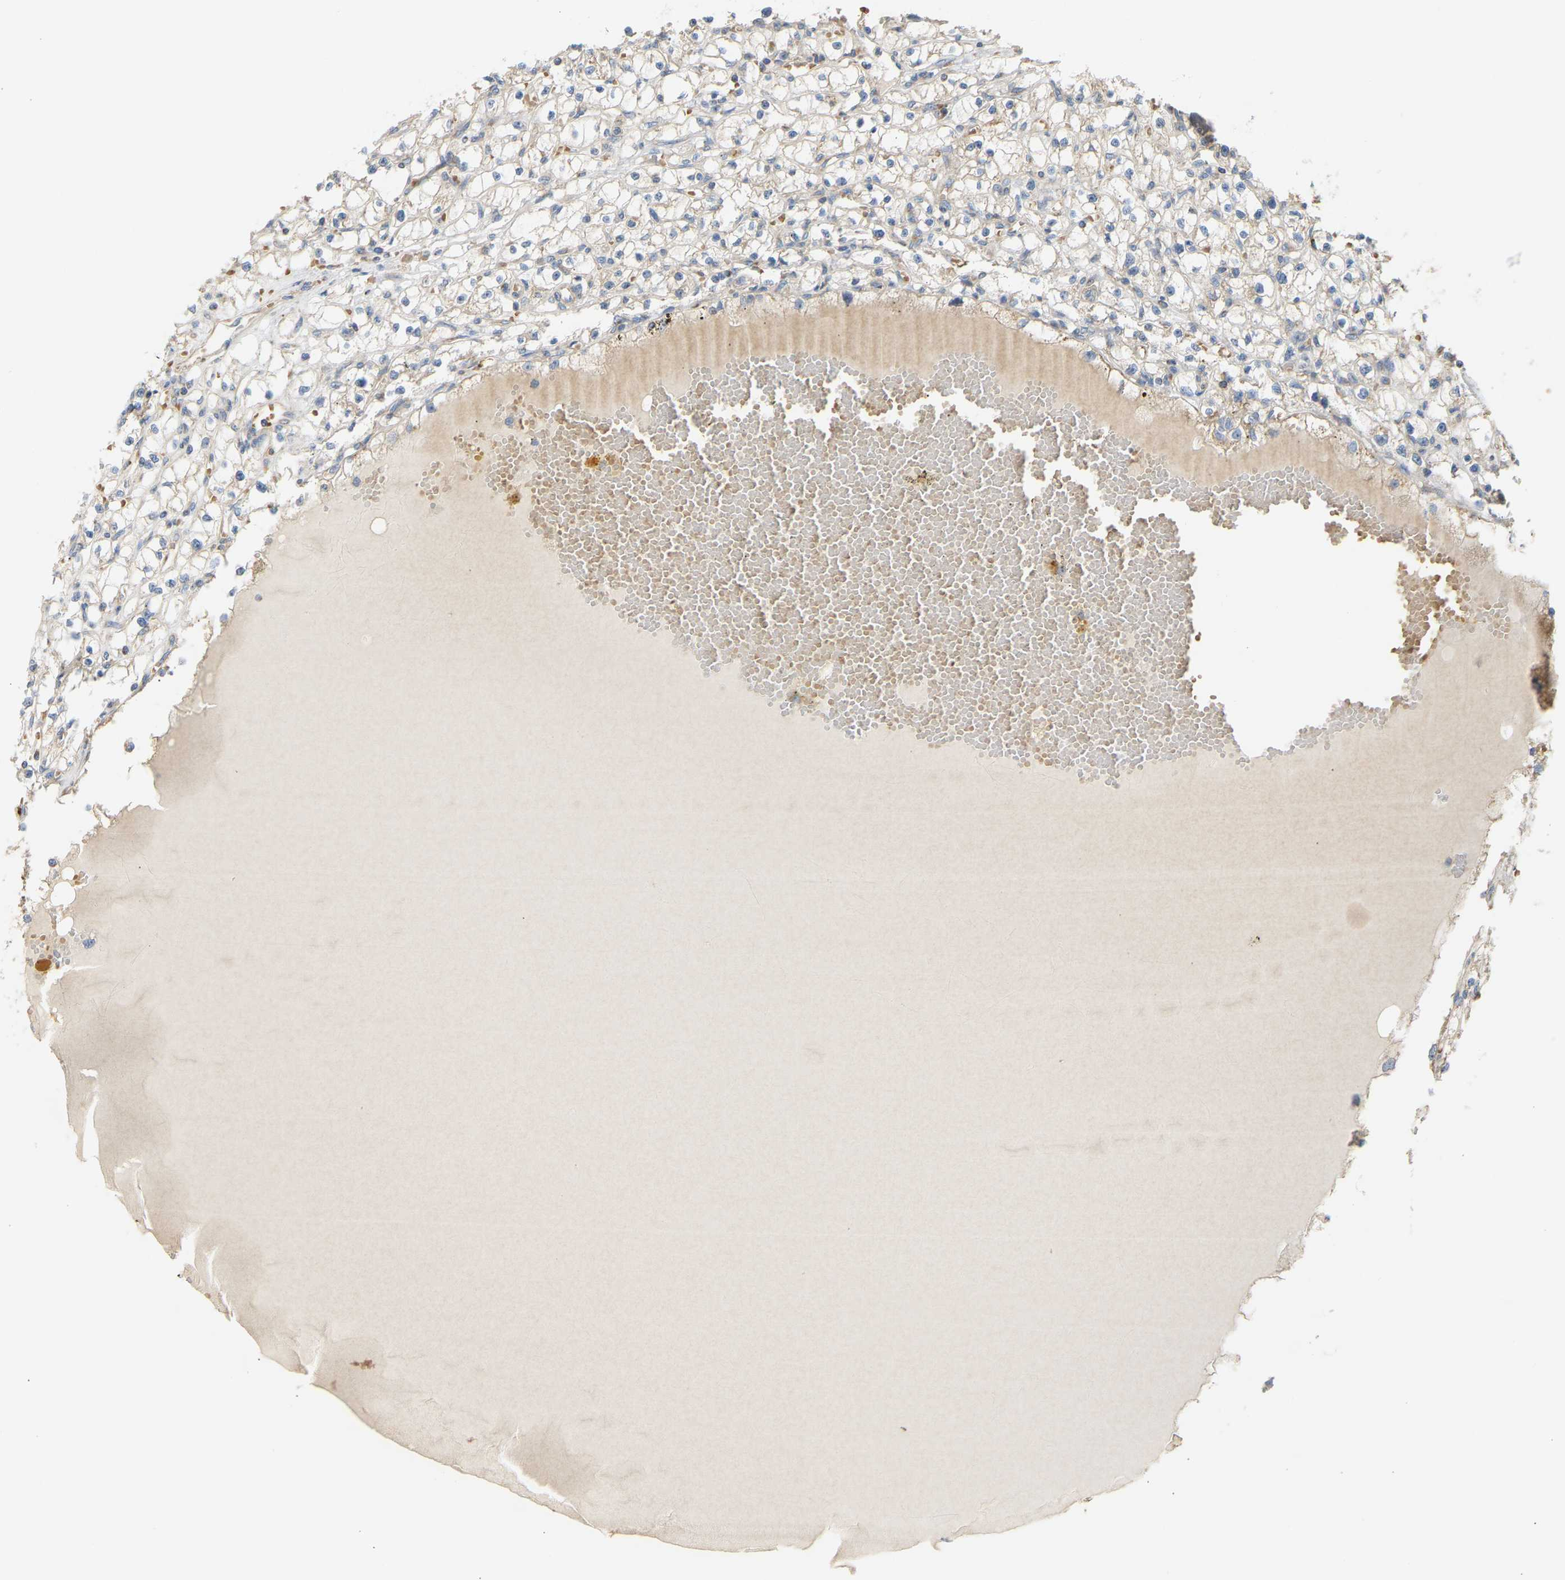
{"staining": {"intensity": "weak", "quantity": "<25%", "location": "cytoplasmic/membranous"}, "tissue": "renal cancer", "cell_type": "Tumor cells", "image_type": "cancer", "snomed": [{"axis": "morphology", "description": "Adenocarcinoma, NOS"}, {"axis": "topography", "description": "Kidney"}], "caption": "A photomicrograph of renal cancer stained for a protein shows no brown staining in tumor cells.", "gene": "YIPF2", "patient": {"sex": "male", "age": 56}}